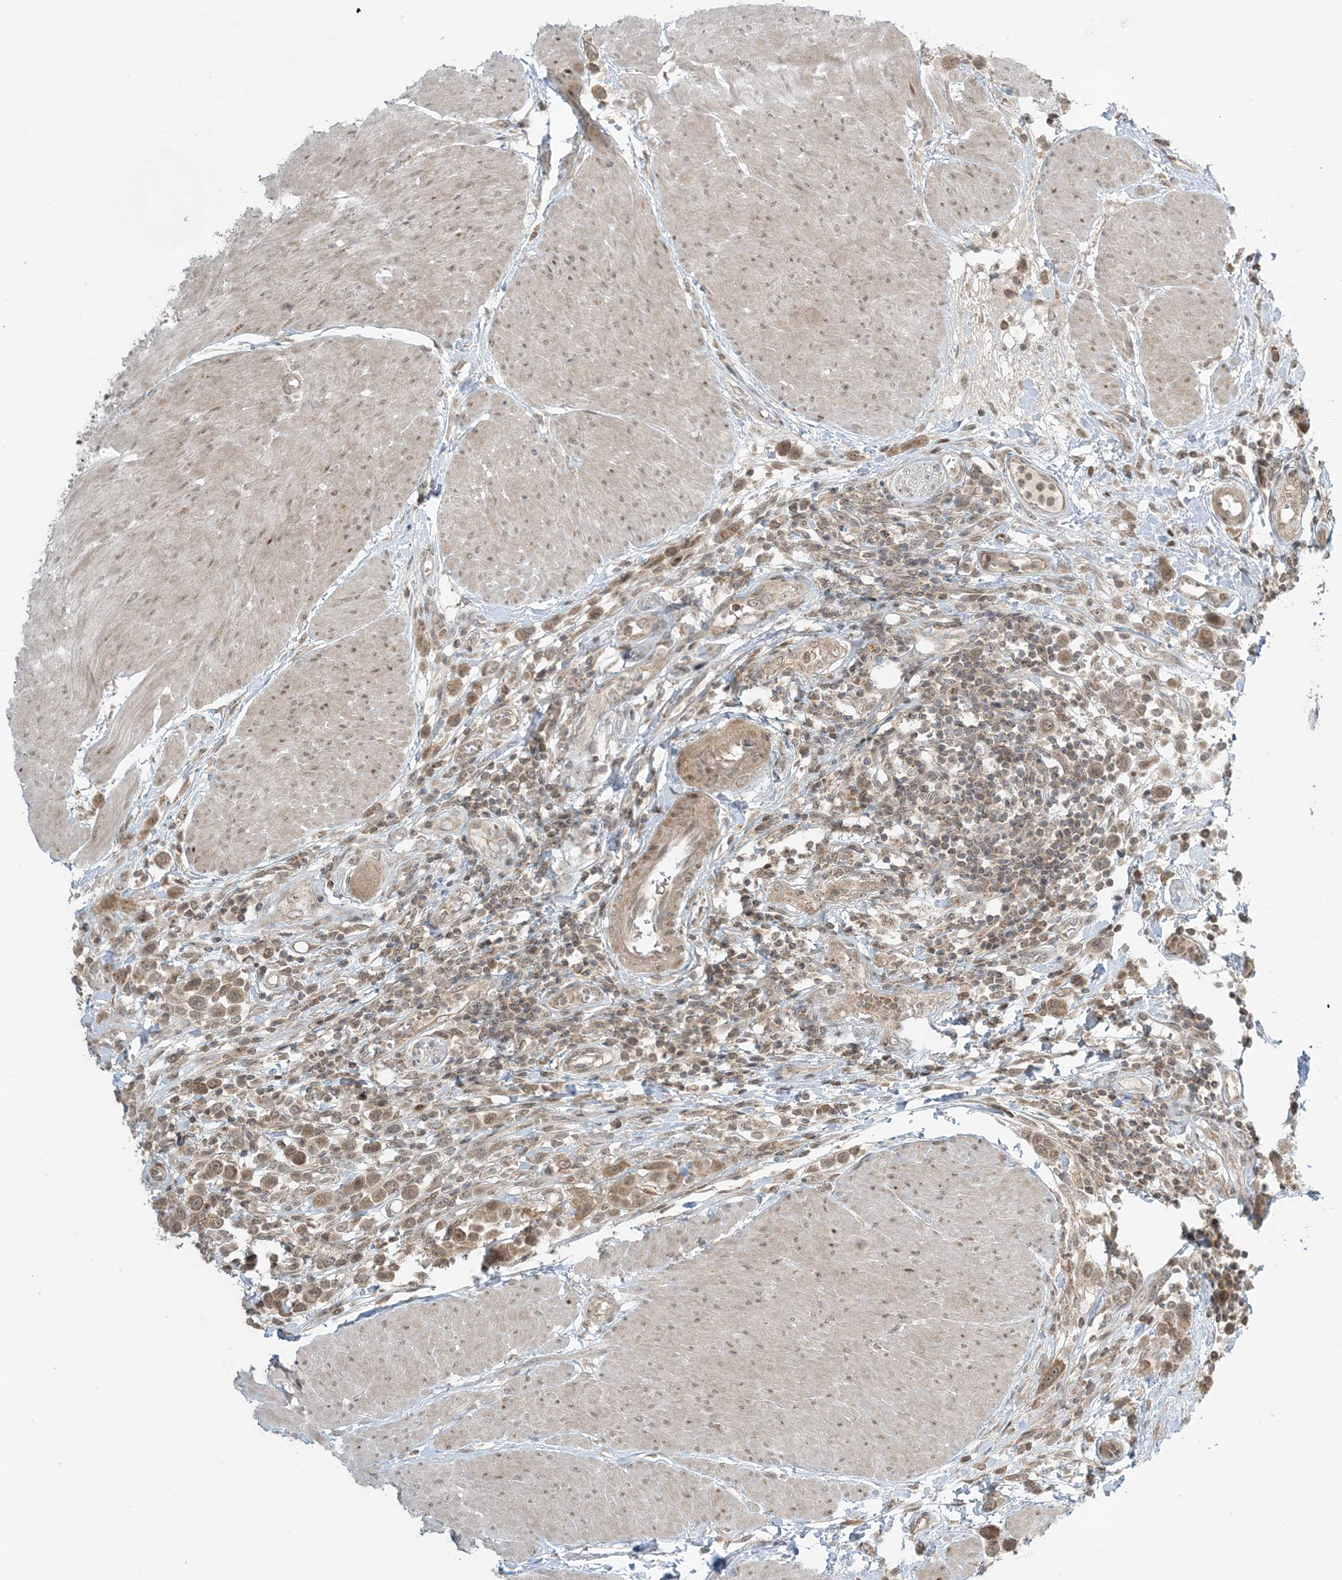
{"staining": {"intensity": "moderate", "quantity": ">75%", "location": "cytoplasmic/membranous"}, "tissue": "urothelial cancer", "cell_type": "Tumor cells", "image_type": "cancer", "snomed": [{"axis": "morphology", "description": "Urothelial carcinoma, High grade"}, {"axis": "topography", "description": "Urinary bladder"}], "caption": "Protein analysis of urothelial cancer tissue shows moderate cytoplasmic/membranous positivity in about >75% of tumor cells.", "gene": "PHLDB2", "patient": {"sex": "male", "age": 50}}